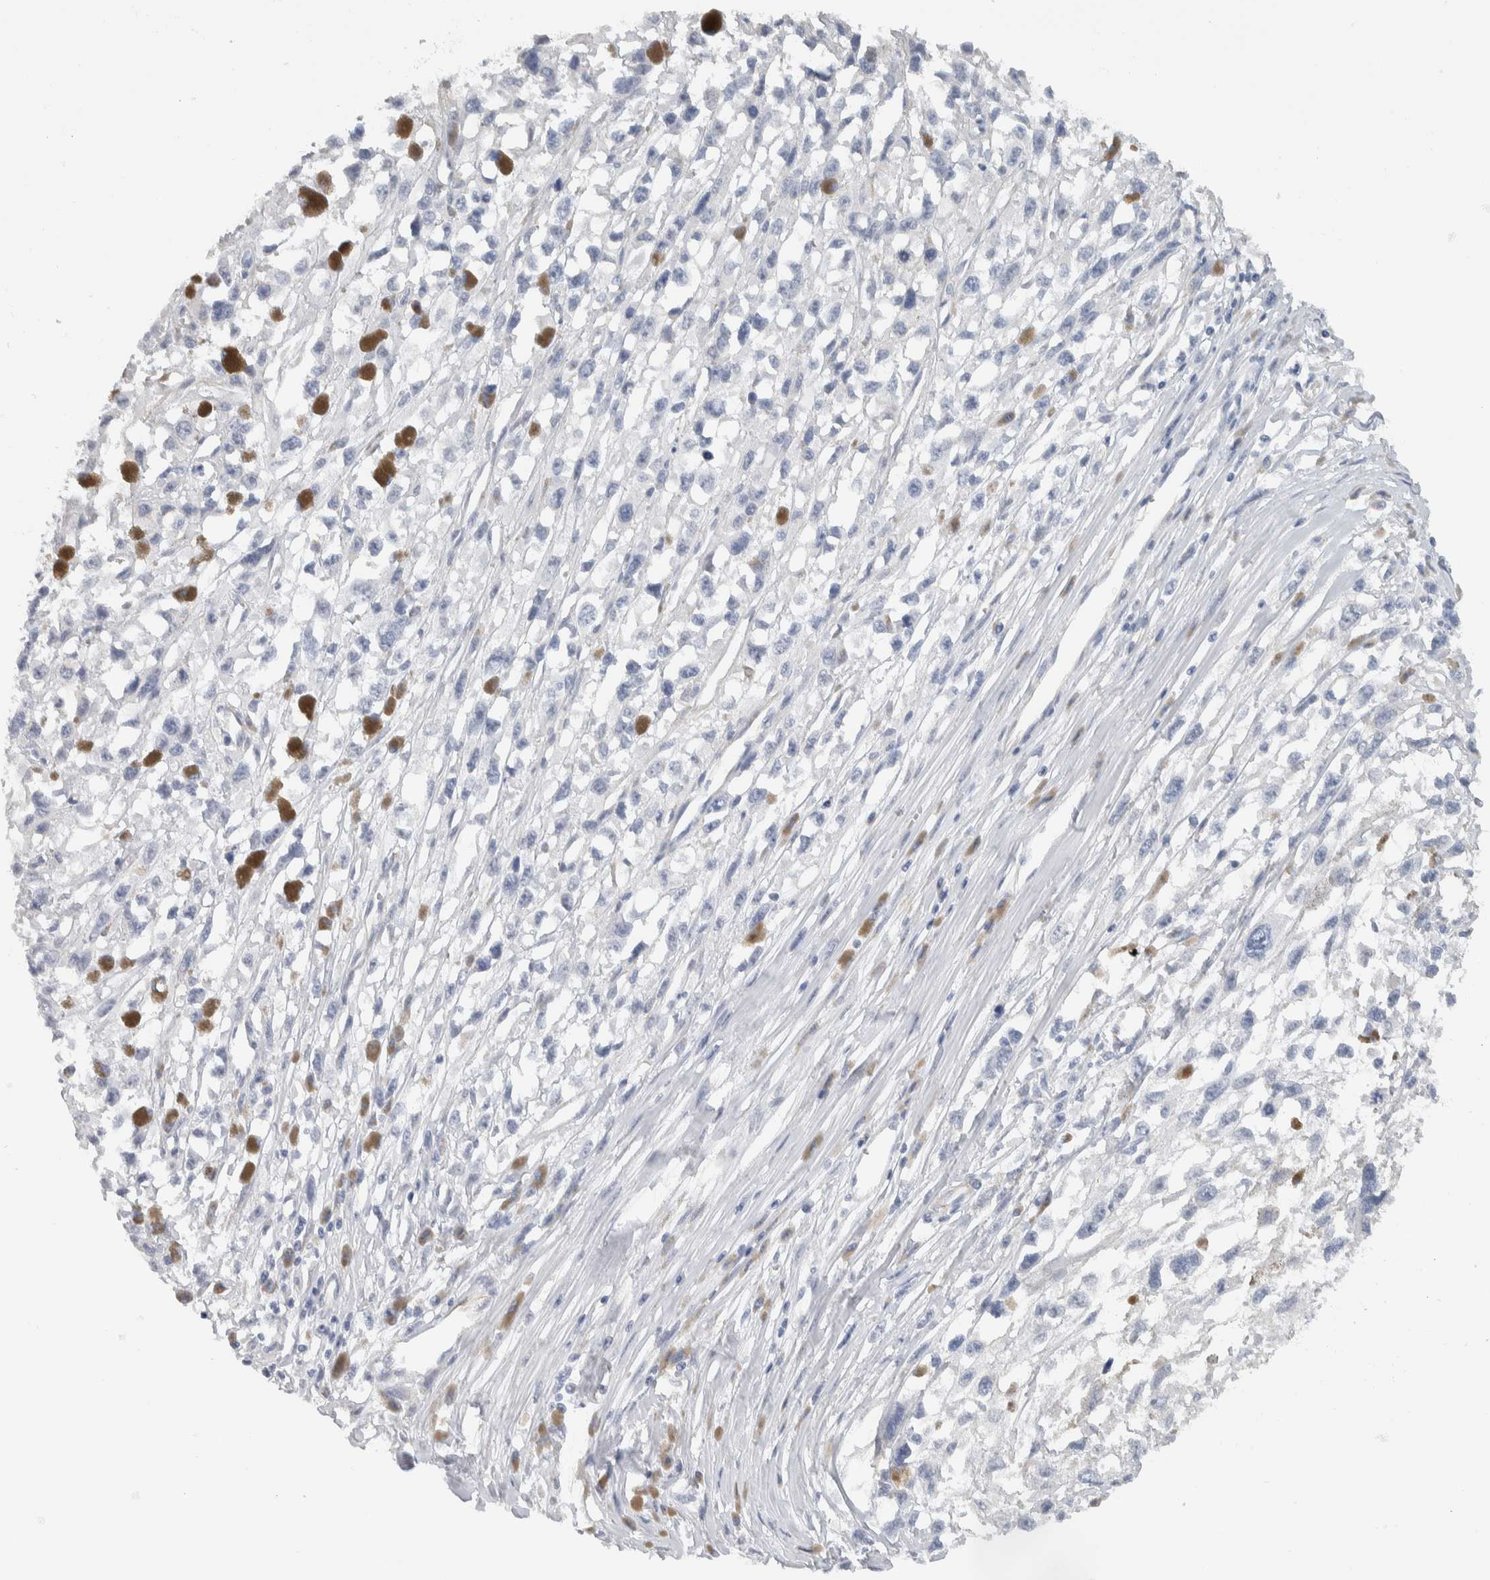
{"staining": {"intensity": "negative", "quantity": "none", "location": "none"}, "tissue": "melanoma", "cell_type": "Tumor cells", "image_type": "cancer", "snomed": [{"axis": "morphology", "description": "Malignant melanoma, Metastatic site"}, {"axis": "topography", "description": "Lymph node"}], "caption": "A high-resolution image shows IHC staining of malignant melanoma (metastatic site), which demonstrates no significant positivity in tumor cells.", "gene": "NEFM", "patient": {"sex": "male", "age": 59}}